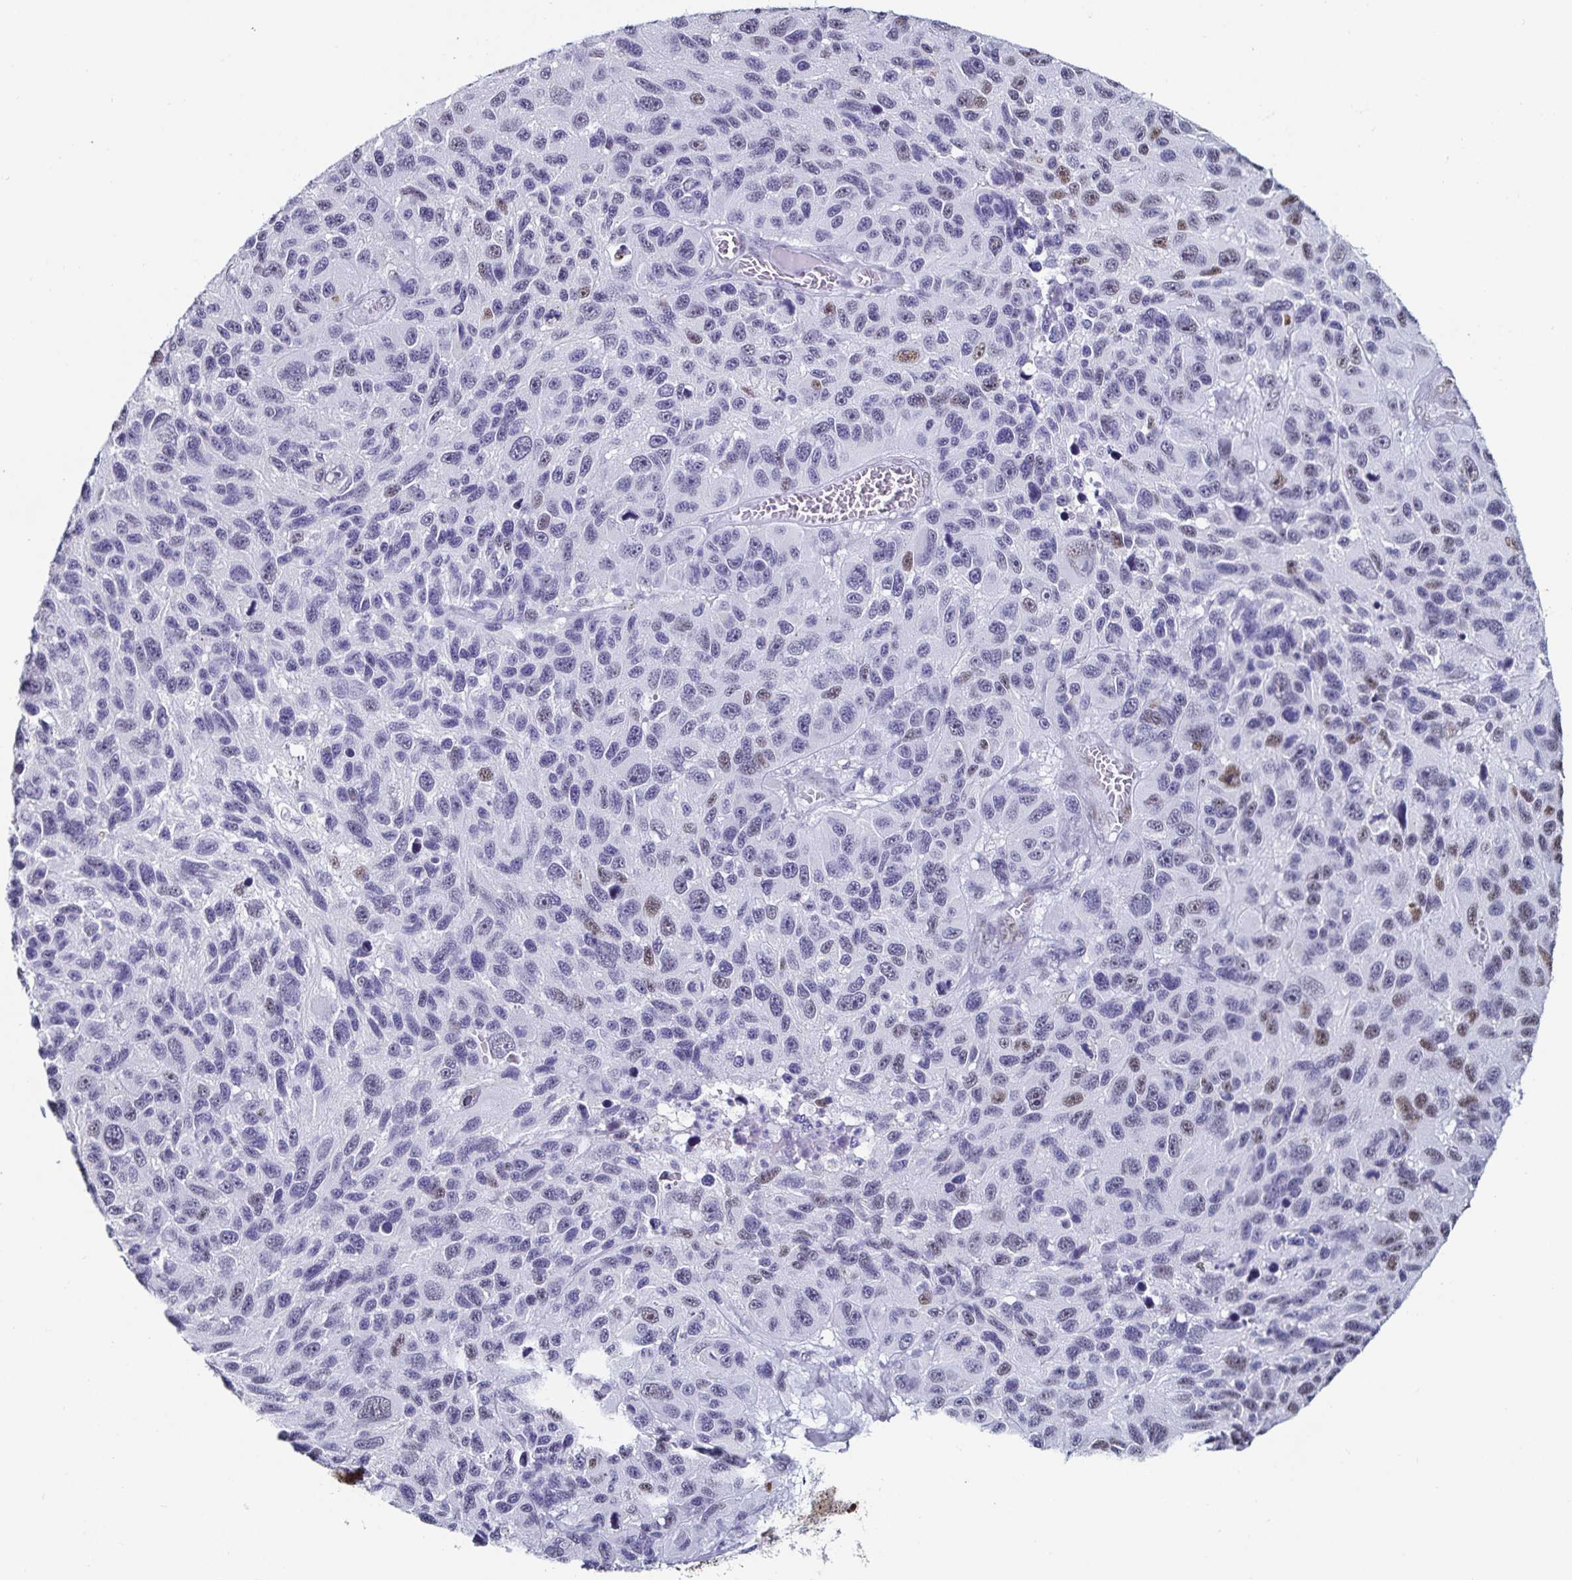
{"staining": {"intensity": "negative", "quantity": "none", "location": "none"}, "tissue": "melanoma", "cell_type": "Tumor cells", "image_type": "cancer", "snomed": [{"axis": "morphology", "description": "Malignant melanoma, NOS"}, {"axis": "topography", "description": "Skin"}], "caption": "There is no significant staining in tumor cells of melanoma.", "gene": "DDX39B", "patient": {"sex": "male", "age": 53}}